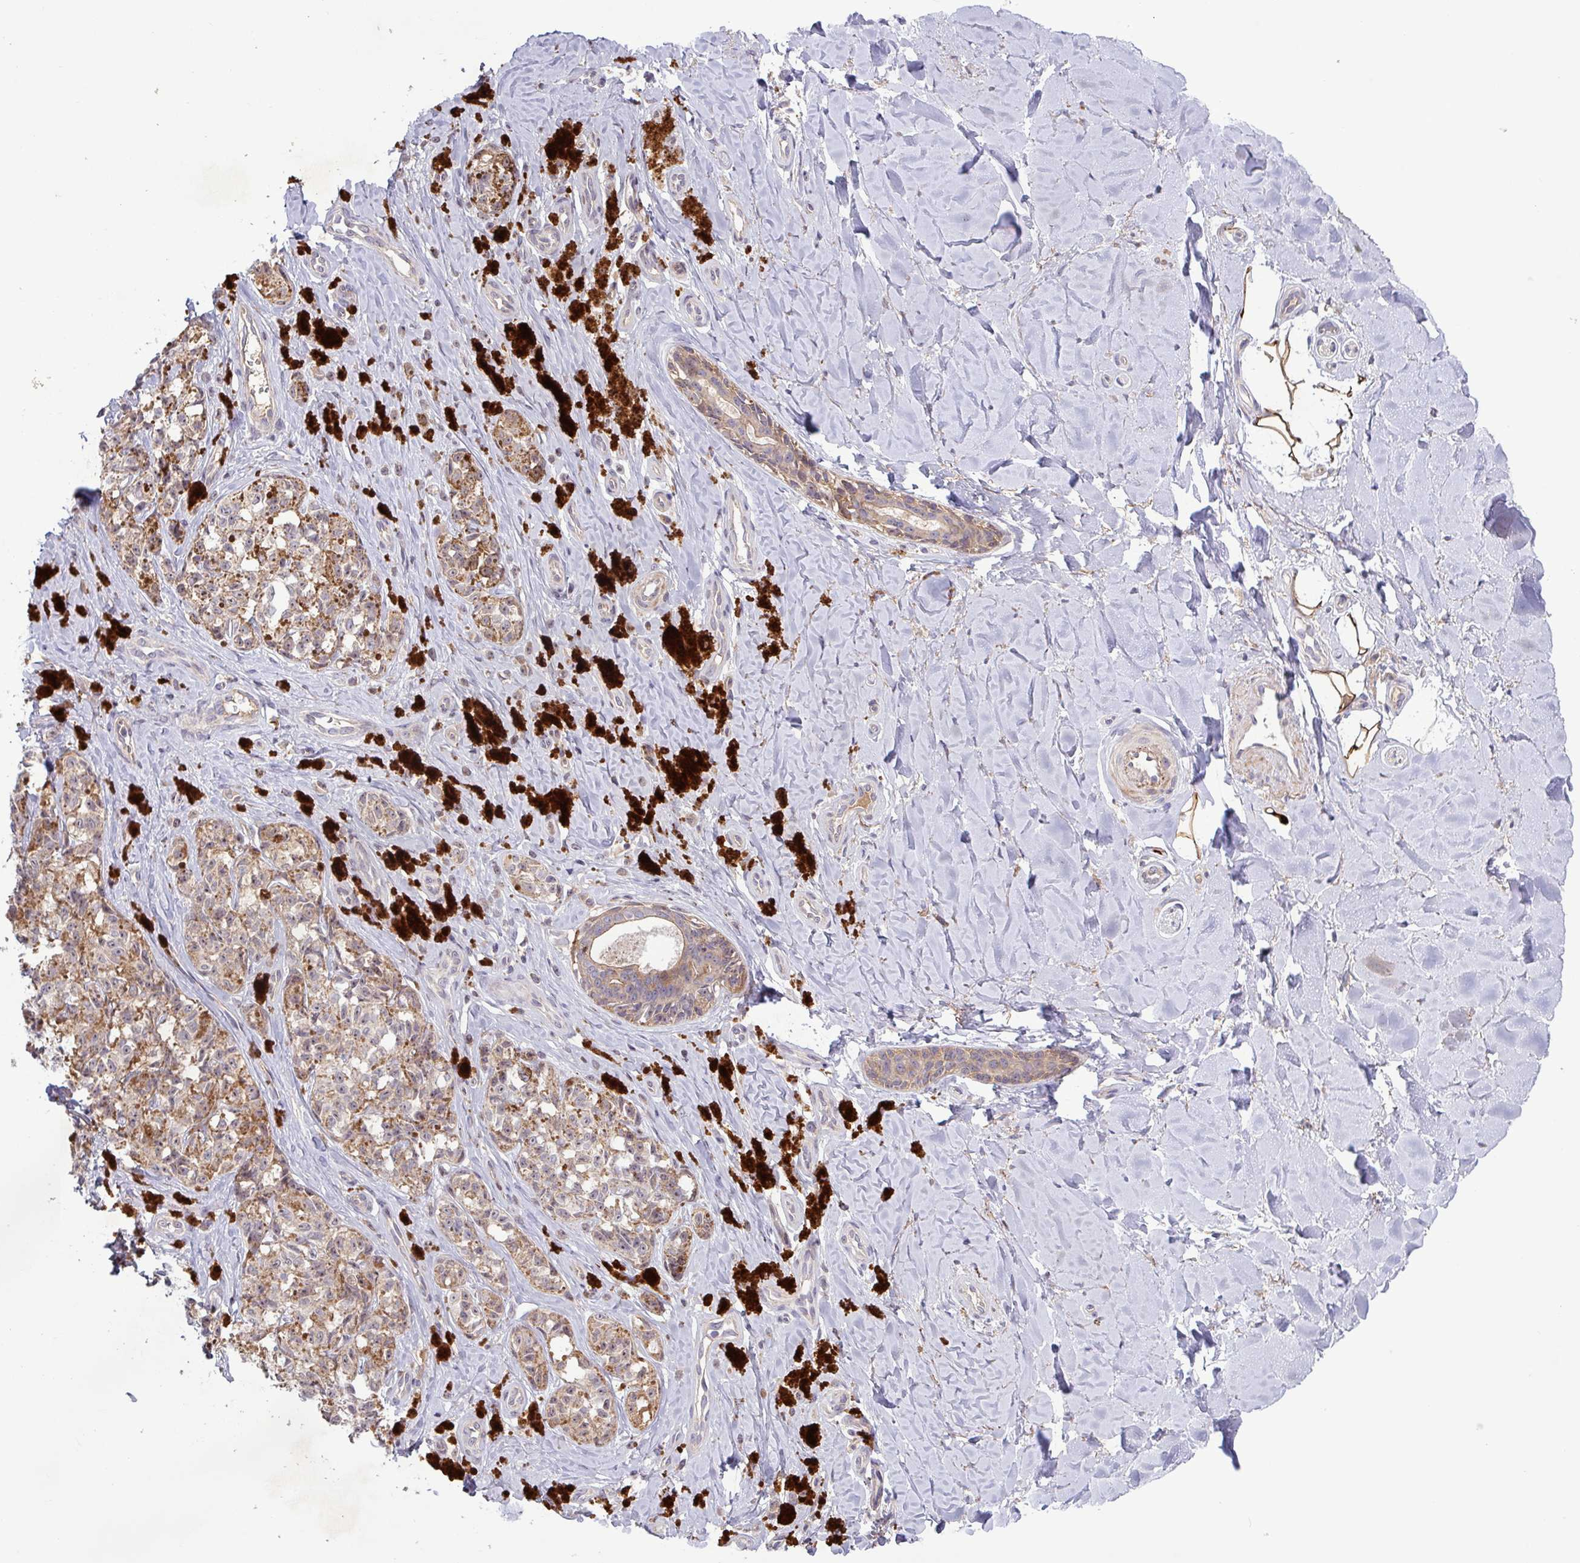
{"staining": {"intensity": "moderate", "quantity": "25%-75%", "location": "cytoplasmic/membranous"}, "tissue": "melanoma", "cell_type": "Tumor cells", "image_type": "cancer", "snomed": [{"axis": "morphology", "description": "Malignant melanoma, NOS"}, {"axis": "topography", "description": "Skin"}], "caption": "Tumor cells show medium levels of moderate cytoplasmic/membranous positivity in approximately 25%-75% of cells in human melanoma. The staining is performed using DAB (3,3'-diaminobenzidine) brown chromogen to label protein expression. The nuclei are counter-stained blue using hematoxylin.", "gene": "TNFSF12", "patient": {"sex": "female", "age": 65}}